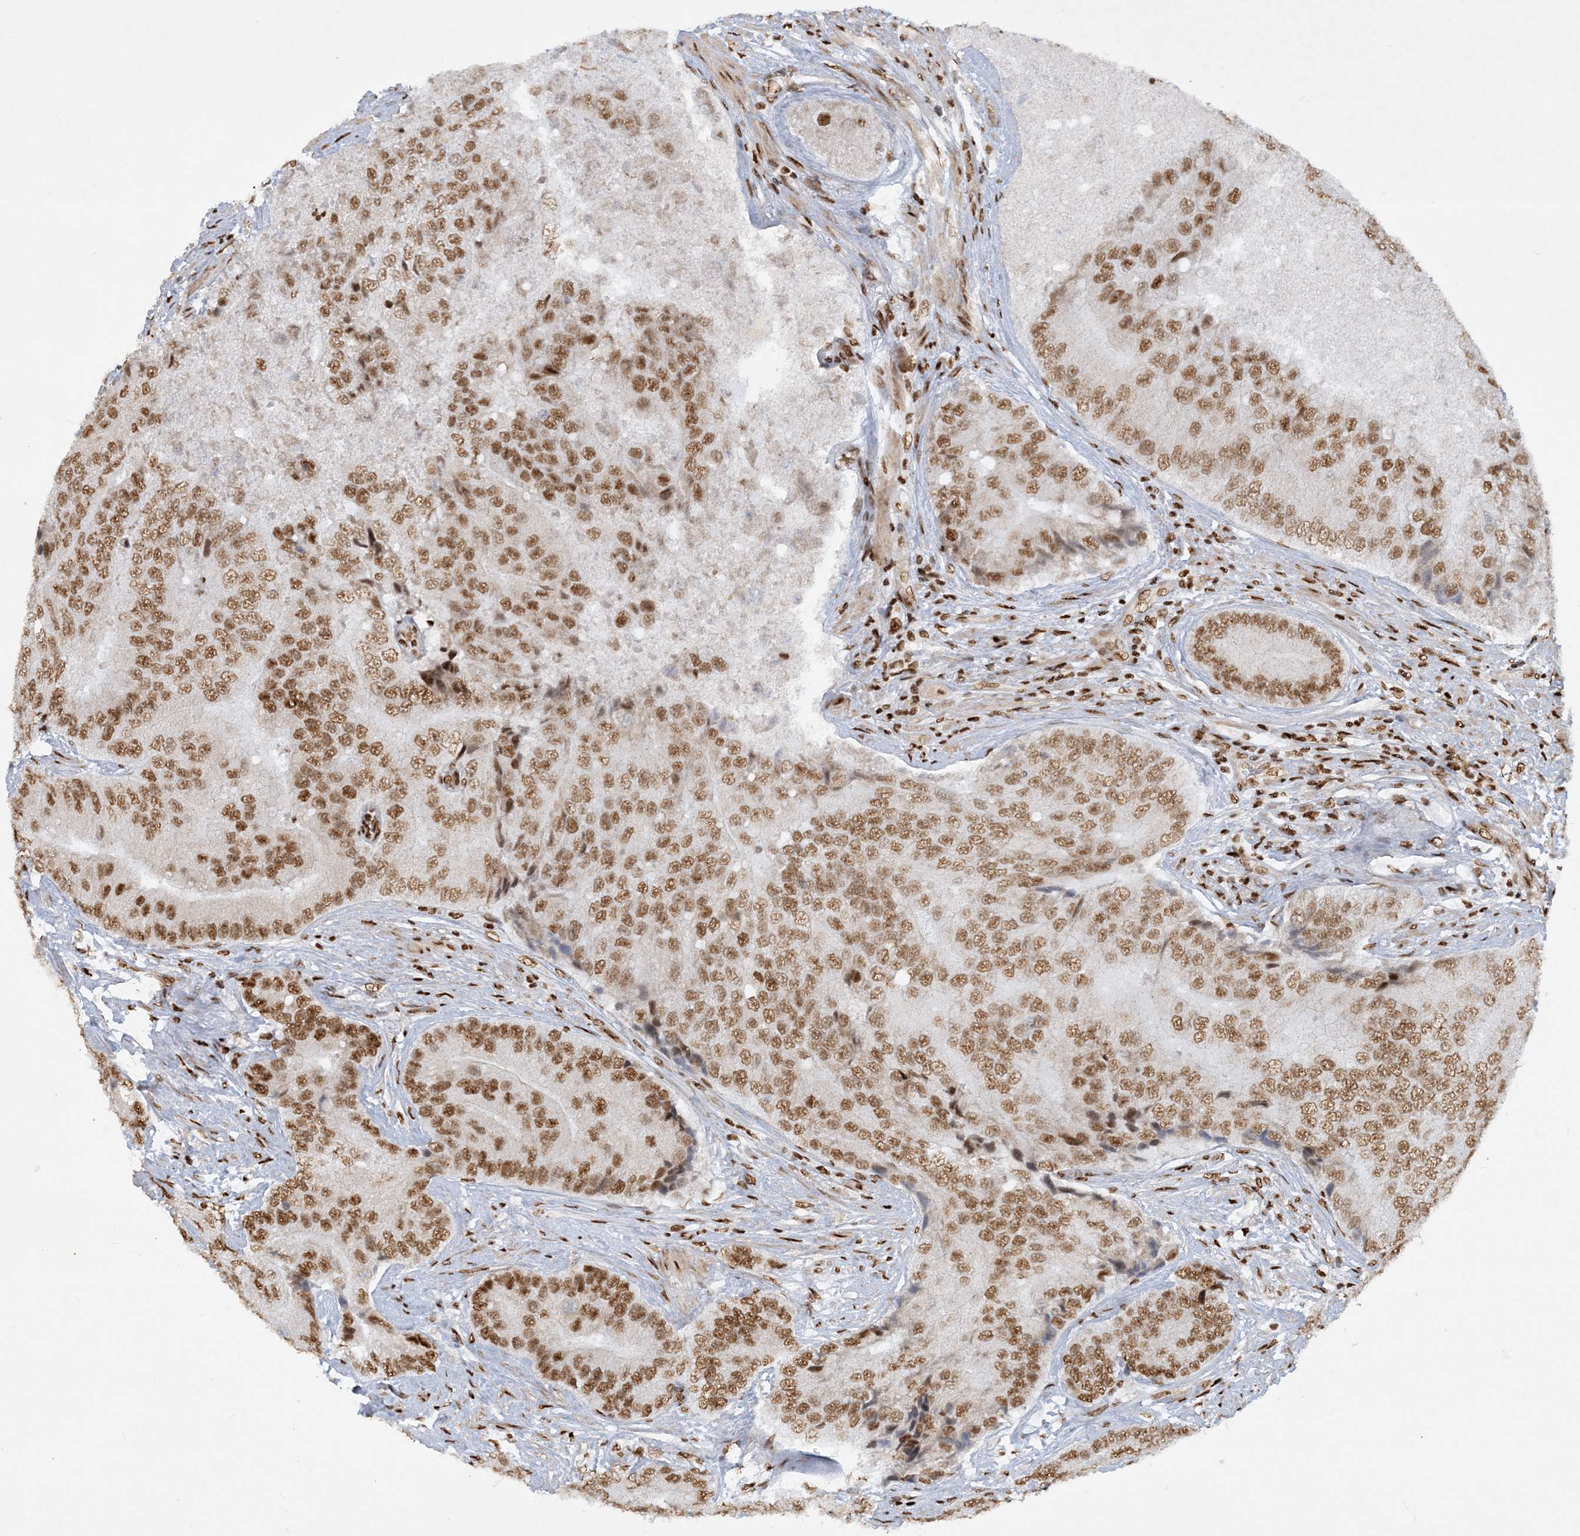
{"staining": {"intensity": "moderate", "quantity": ">75%", "location": "nuclear"}, "tissue": "prostate cancer", "cell_type": "Tumor cells", "image_type": "cancer", "snomed": [{"axis": "morphology", "description": "Adenocarcinoma, High grade"}, {"axis": "topography", "description": "Prostate"}], "caption": "The micrograph shows staining of prostate high-grade adenocarcinoma, revealing moderate nuclear protein expression (brown color) within tumor cells.", "gene": "DELE1", "patient": {"sex": "male", "age": 70}}